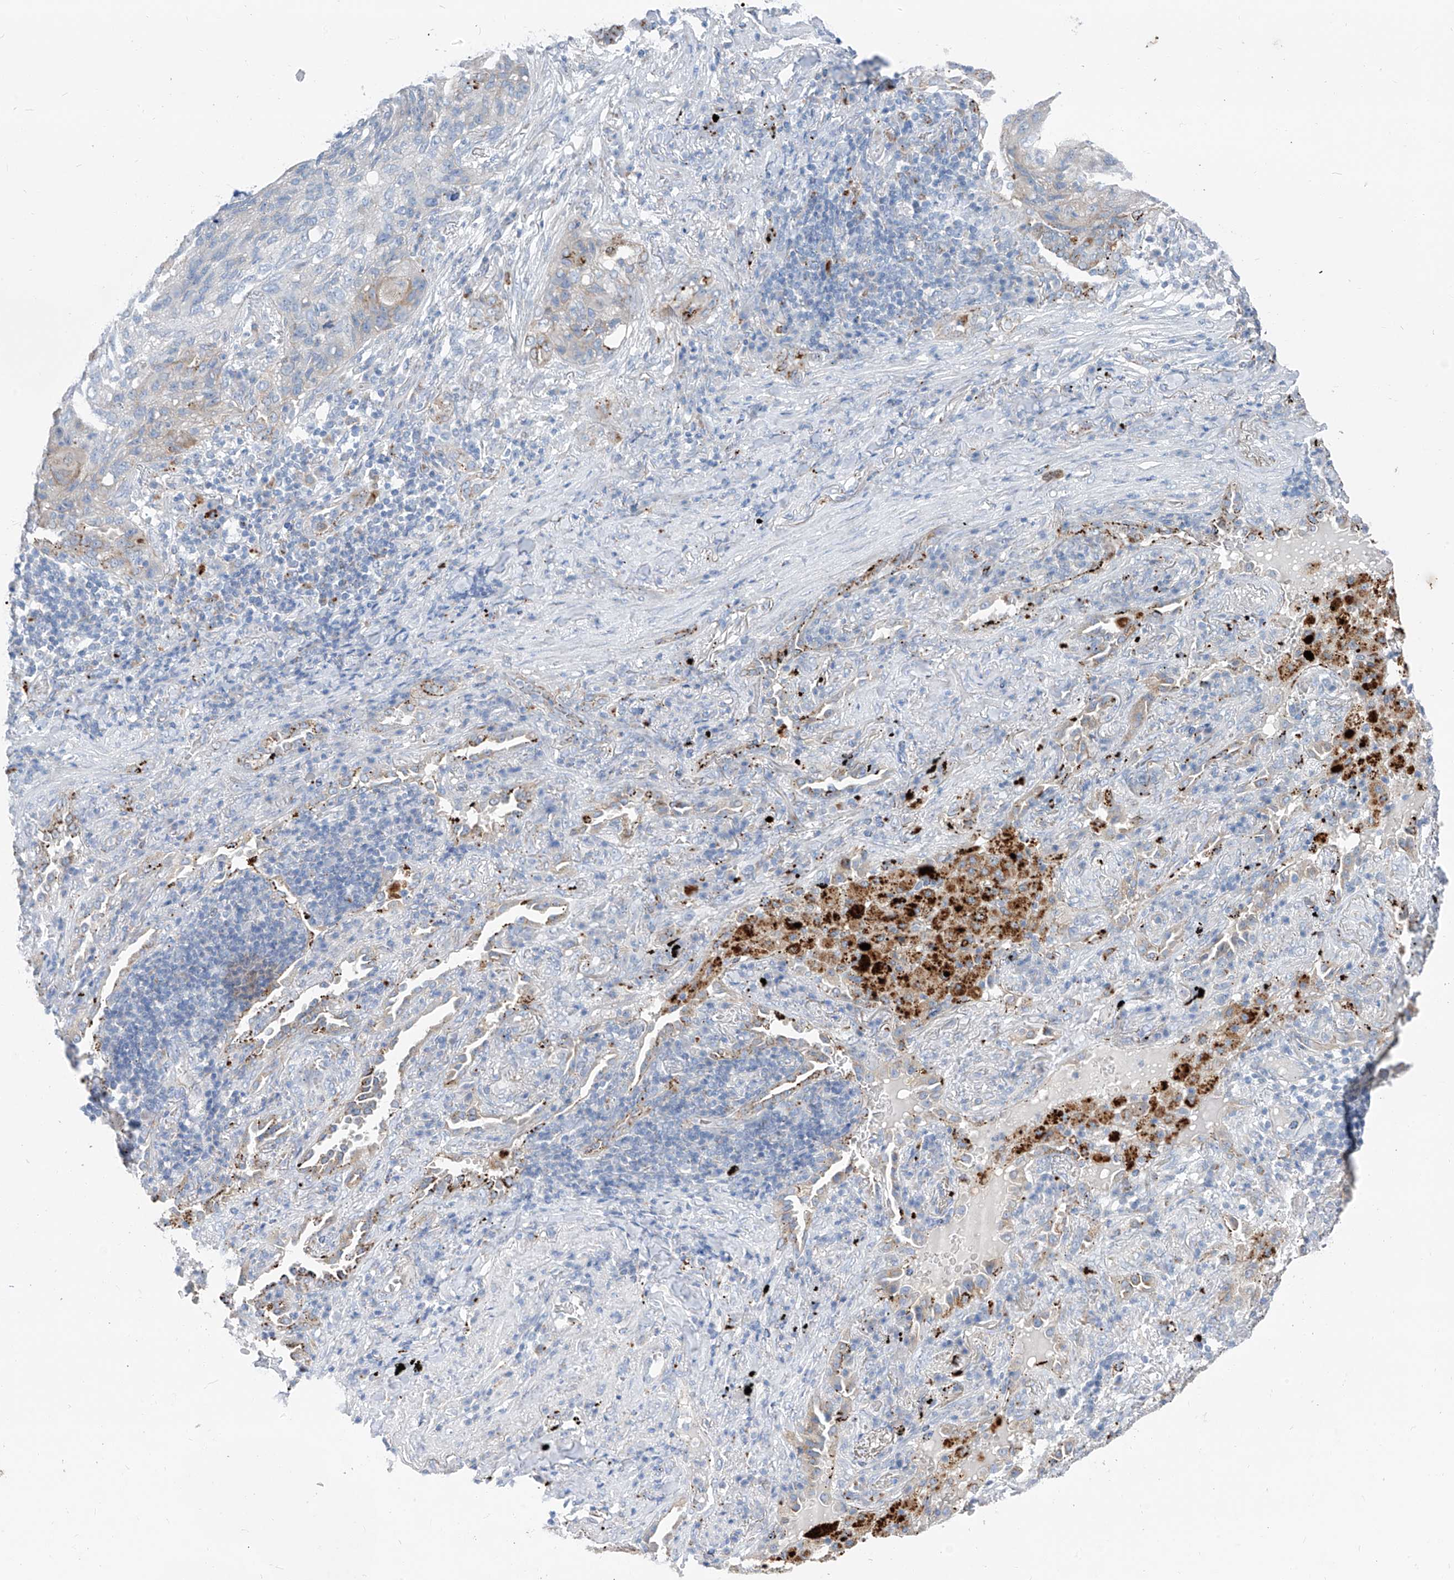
{"staining": {"intensity": "negative", "quantity": "none", "location": "none"}, "tissue": "lung cancer", "cell_type": "Tumor cells", "image_type": "cancer", "snomed": [{"axis": "morphology", "description": "Squamous cell carcinoma, NOS"}, {"axis": "topography", "description": "Lung"}], "caption": "Lung cancer was stained to show a protein in brown. There is no significant expression in tumor cells.", "gene": "GPR137C", "patient": {"sex": "female", "age": 63}}